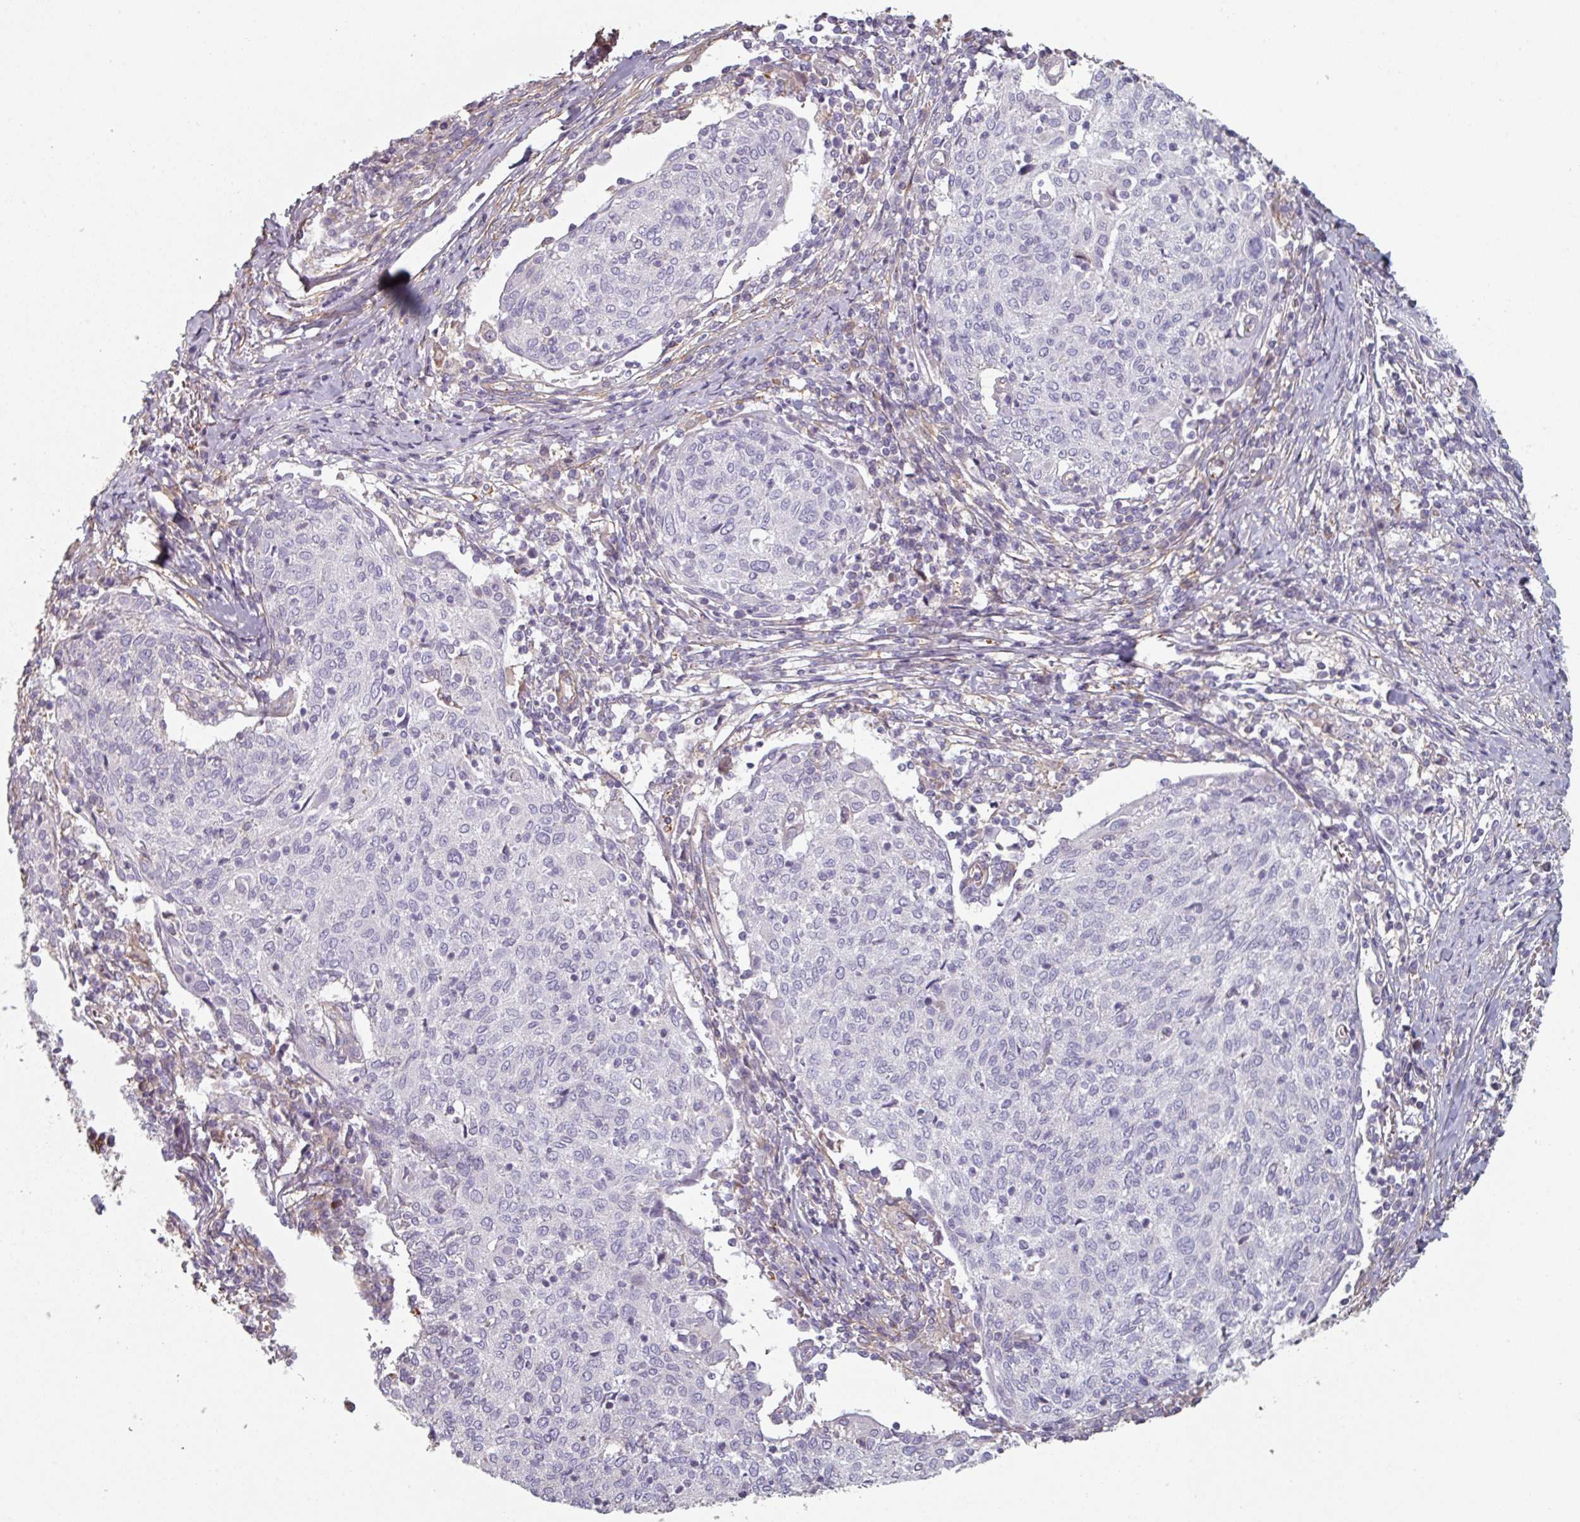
{"staining": {"intensity": "negative", "quantity": "none", "location": "none"}, "tissue": "cervical cancer", "cell_type": "Tumor cells", "image_type": "cancer", "snomed": [{"axis": "morphology", "description": "Squamous cell carcinoma, NOS"}, {"axis": "topography", "description": "Cervix"}], "caption": "Photomicrograph shows no significant protein expression in tumor cells of cervical cancer (squamous cell carcinoma).", "gene": "GSTA4", "patient": {"sex": "female", "age": 52}}